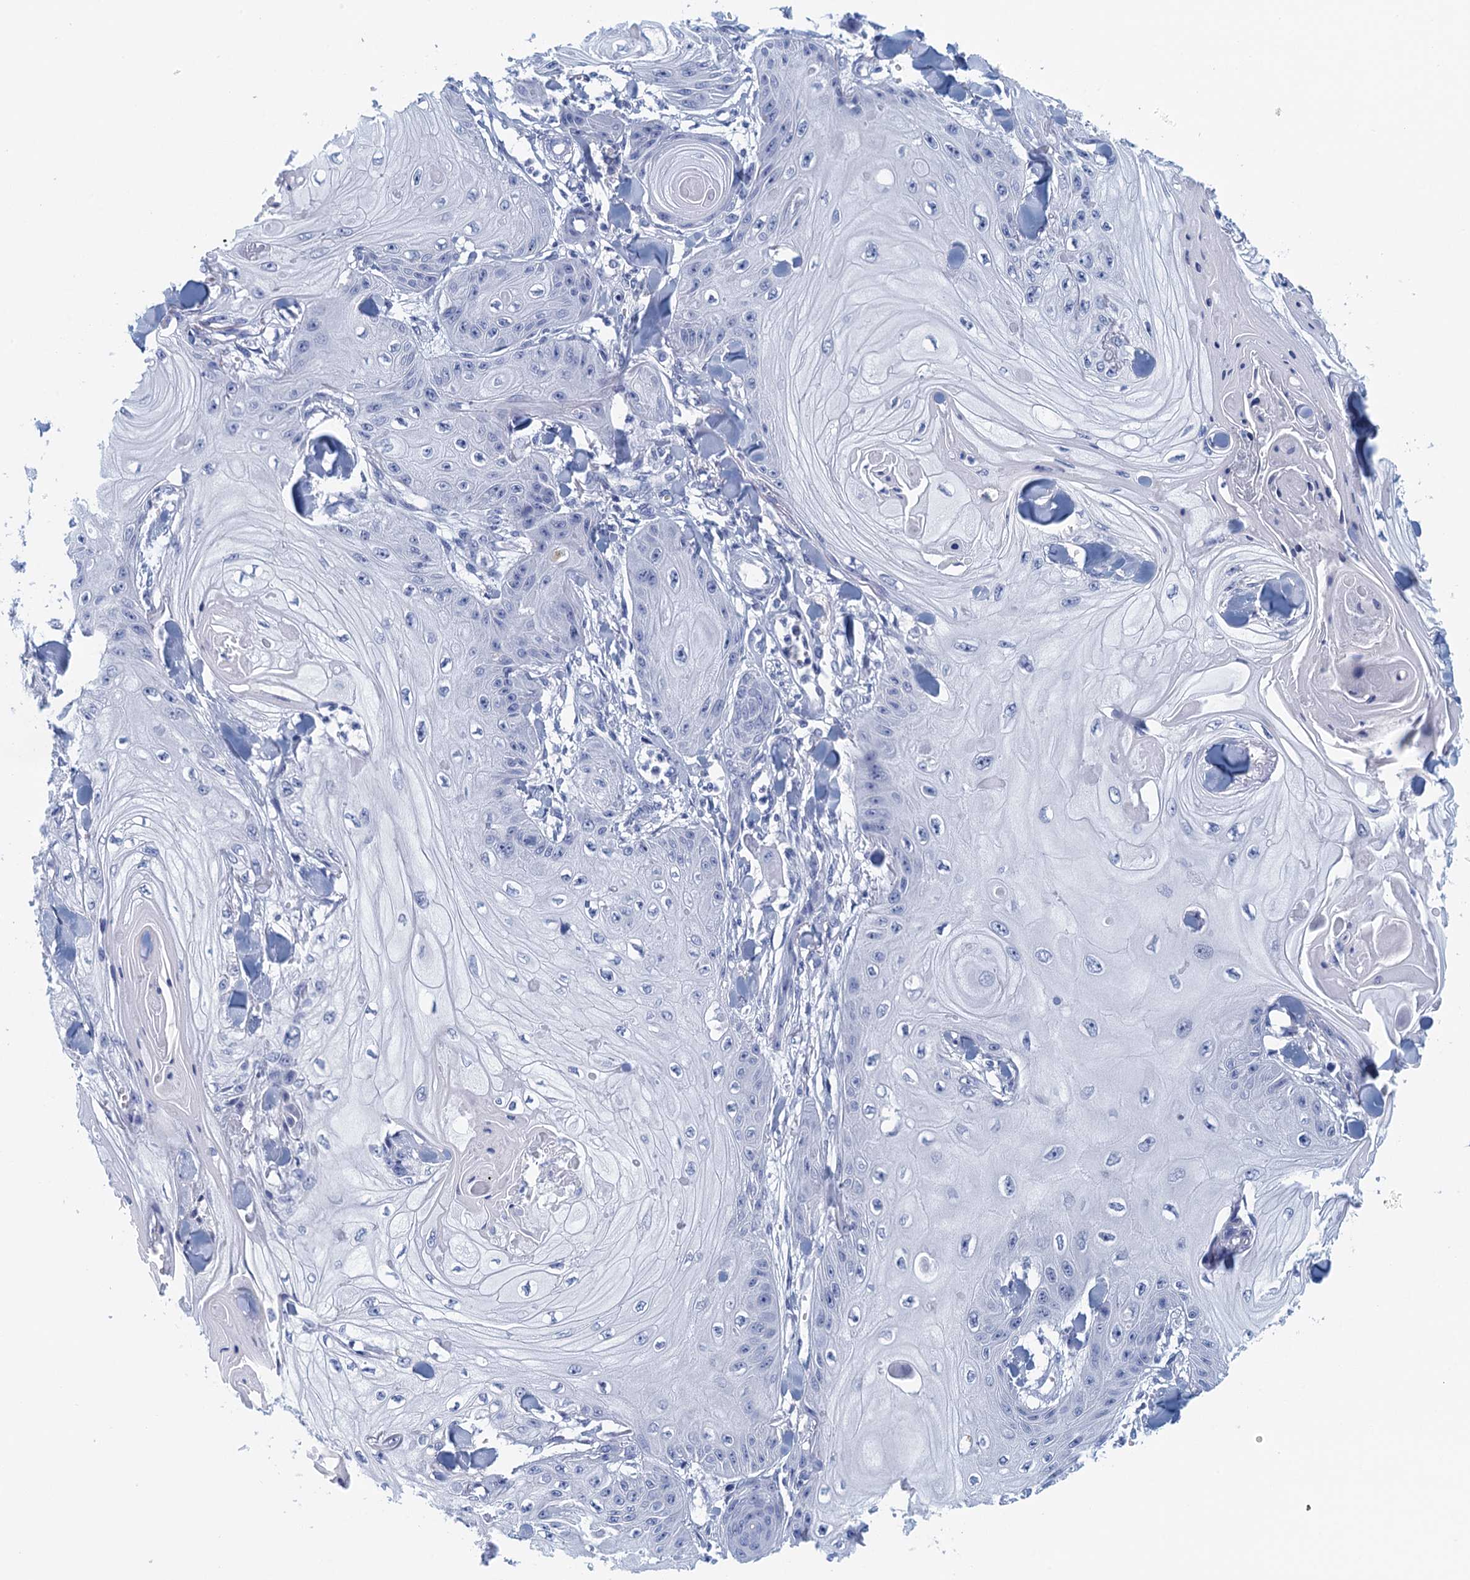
{"staining": {"intensity": "negative", "quantity": "none", "location": "none"}, "tissue": "skin cancer", "cell_type": "Tumor cells", "image_type": "cancer", "snomed": [{"axis": "morphology", "description": "Squamous cell carcinoma, NOS"}, {"axis": "topography", "description": "Skin"}], "caption": "Tumor cells show no significant staining in skin cancer (squamous cell carcinoma).", "gene": "CYP51A1", "patient": {"sex": "male", "age": 74}}